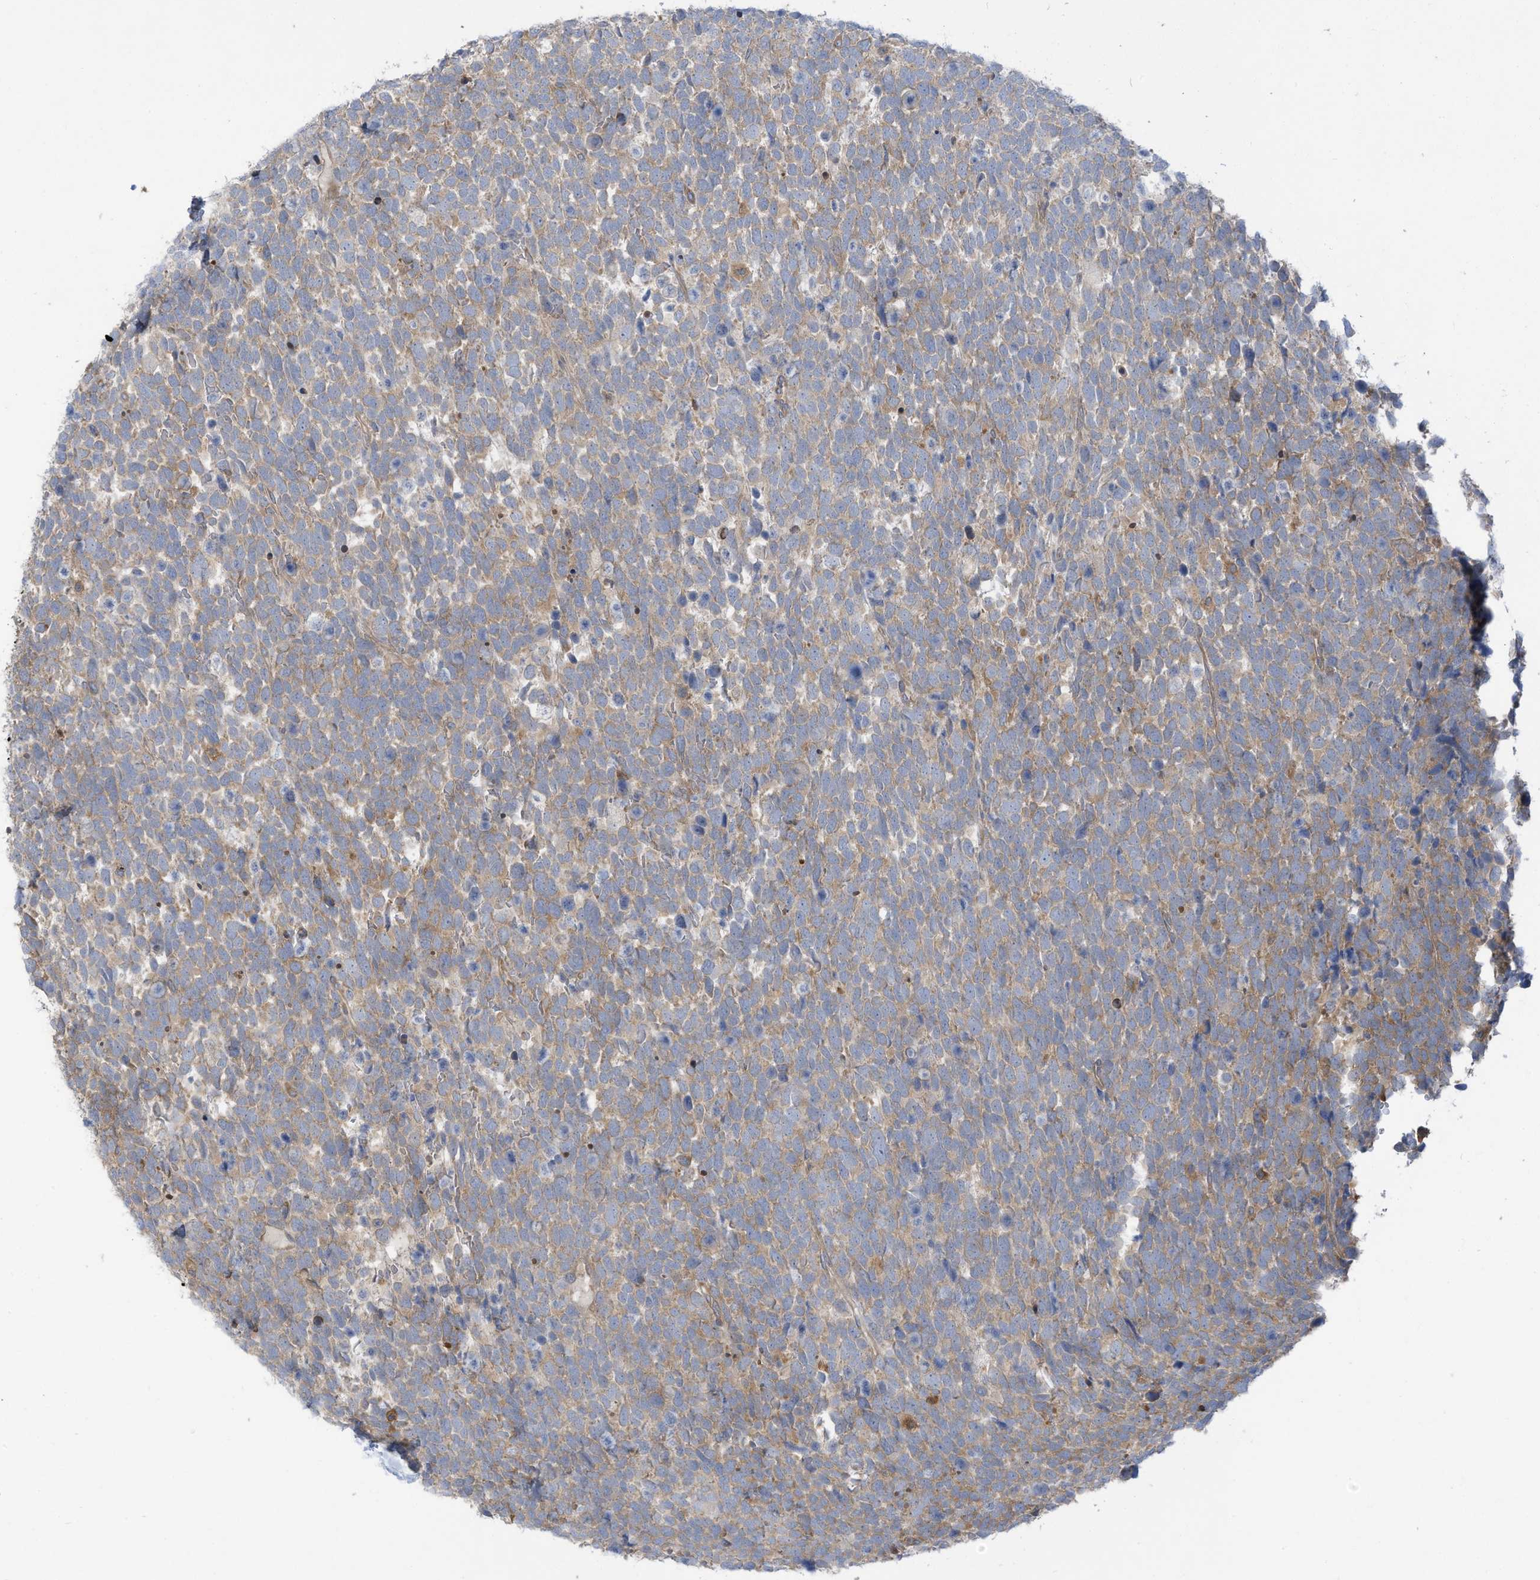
{"staining": {"intensity": "weak", "quantity": ">75%", "location": "cytoplasmic/membranous"}, "tissue": "urothelial cancer", "cell_type": "Tumor cells", "image_type": "cancer", "snomed": [{"axis": "morphology", "description": "Urothelial carcinoma, High grade"}, {"axis": "topography", "description": "Urinary bladder"}], "caption": "Protein analysis of urothelial cancer tissue shows weak cytoplasmic/membranous positivity in approximately >75% of tumor cells. The staining was performed using DAB (3,3'-diaminobenzidine), with brown indicating positive protein expression. Nuclei are stained blue with hematoxylin.", "gene": "ADI1", "patient": {"sex": "female", "age": 82}}